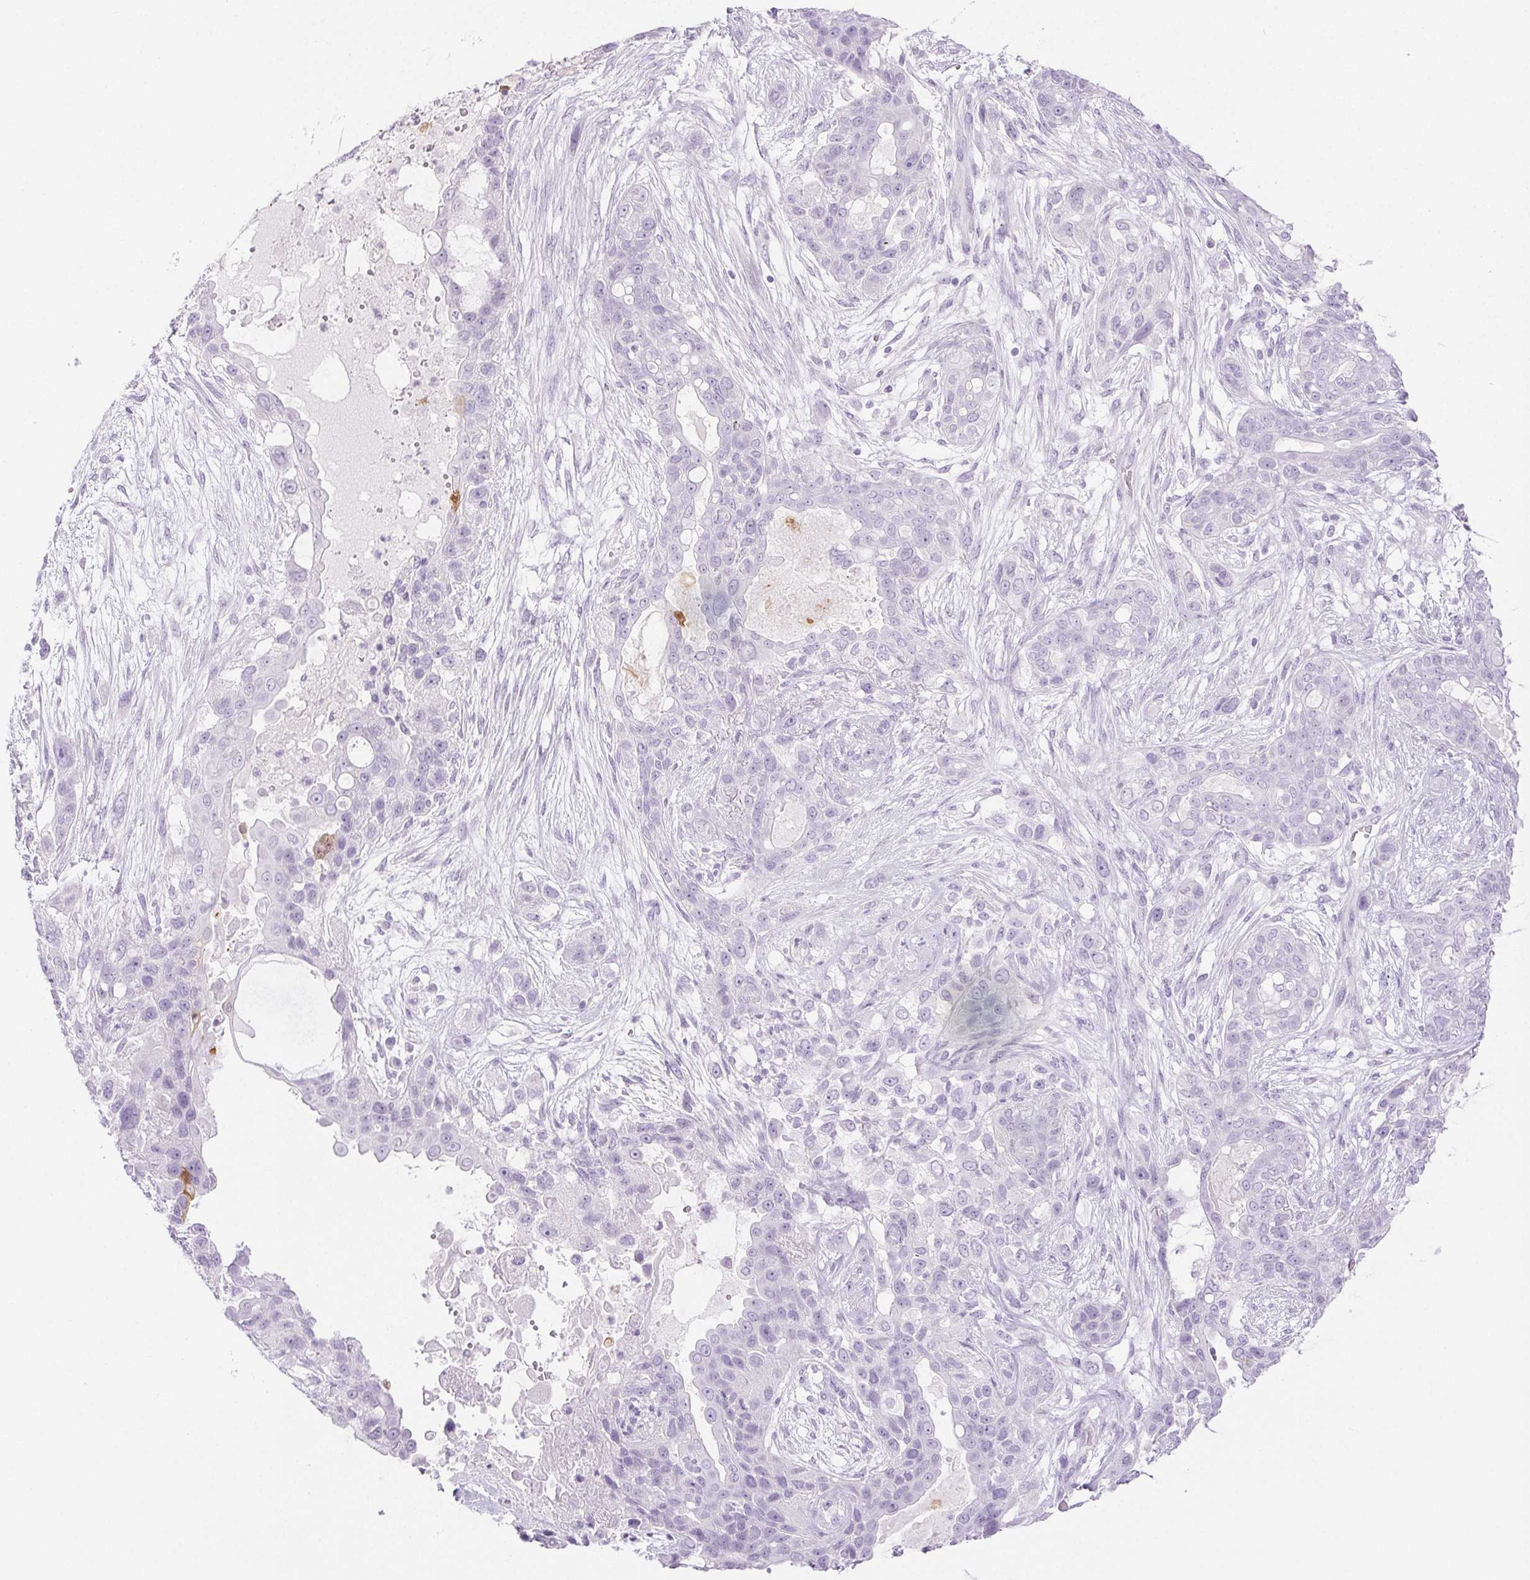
{"staining": {"intensity": "negative", "quantity": "none", "location": "none"}, "tissue": "lung cancer", "cell_type": "Tumor cells", "image_type": "cancer", "snomed": [{"axis": "morphology", "description": "Squamous cell carcinoma, NOS"}, {"axis": "topography", "description": "Lung"}], "caption": "Immunohistochemical staining of human lung cancer (squamous cell carcinoma) shows no significant positivity in tumor cells.", "gene": "SPRR3", "patient": {"sex": "female", "age": 70}}